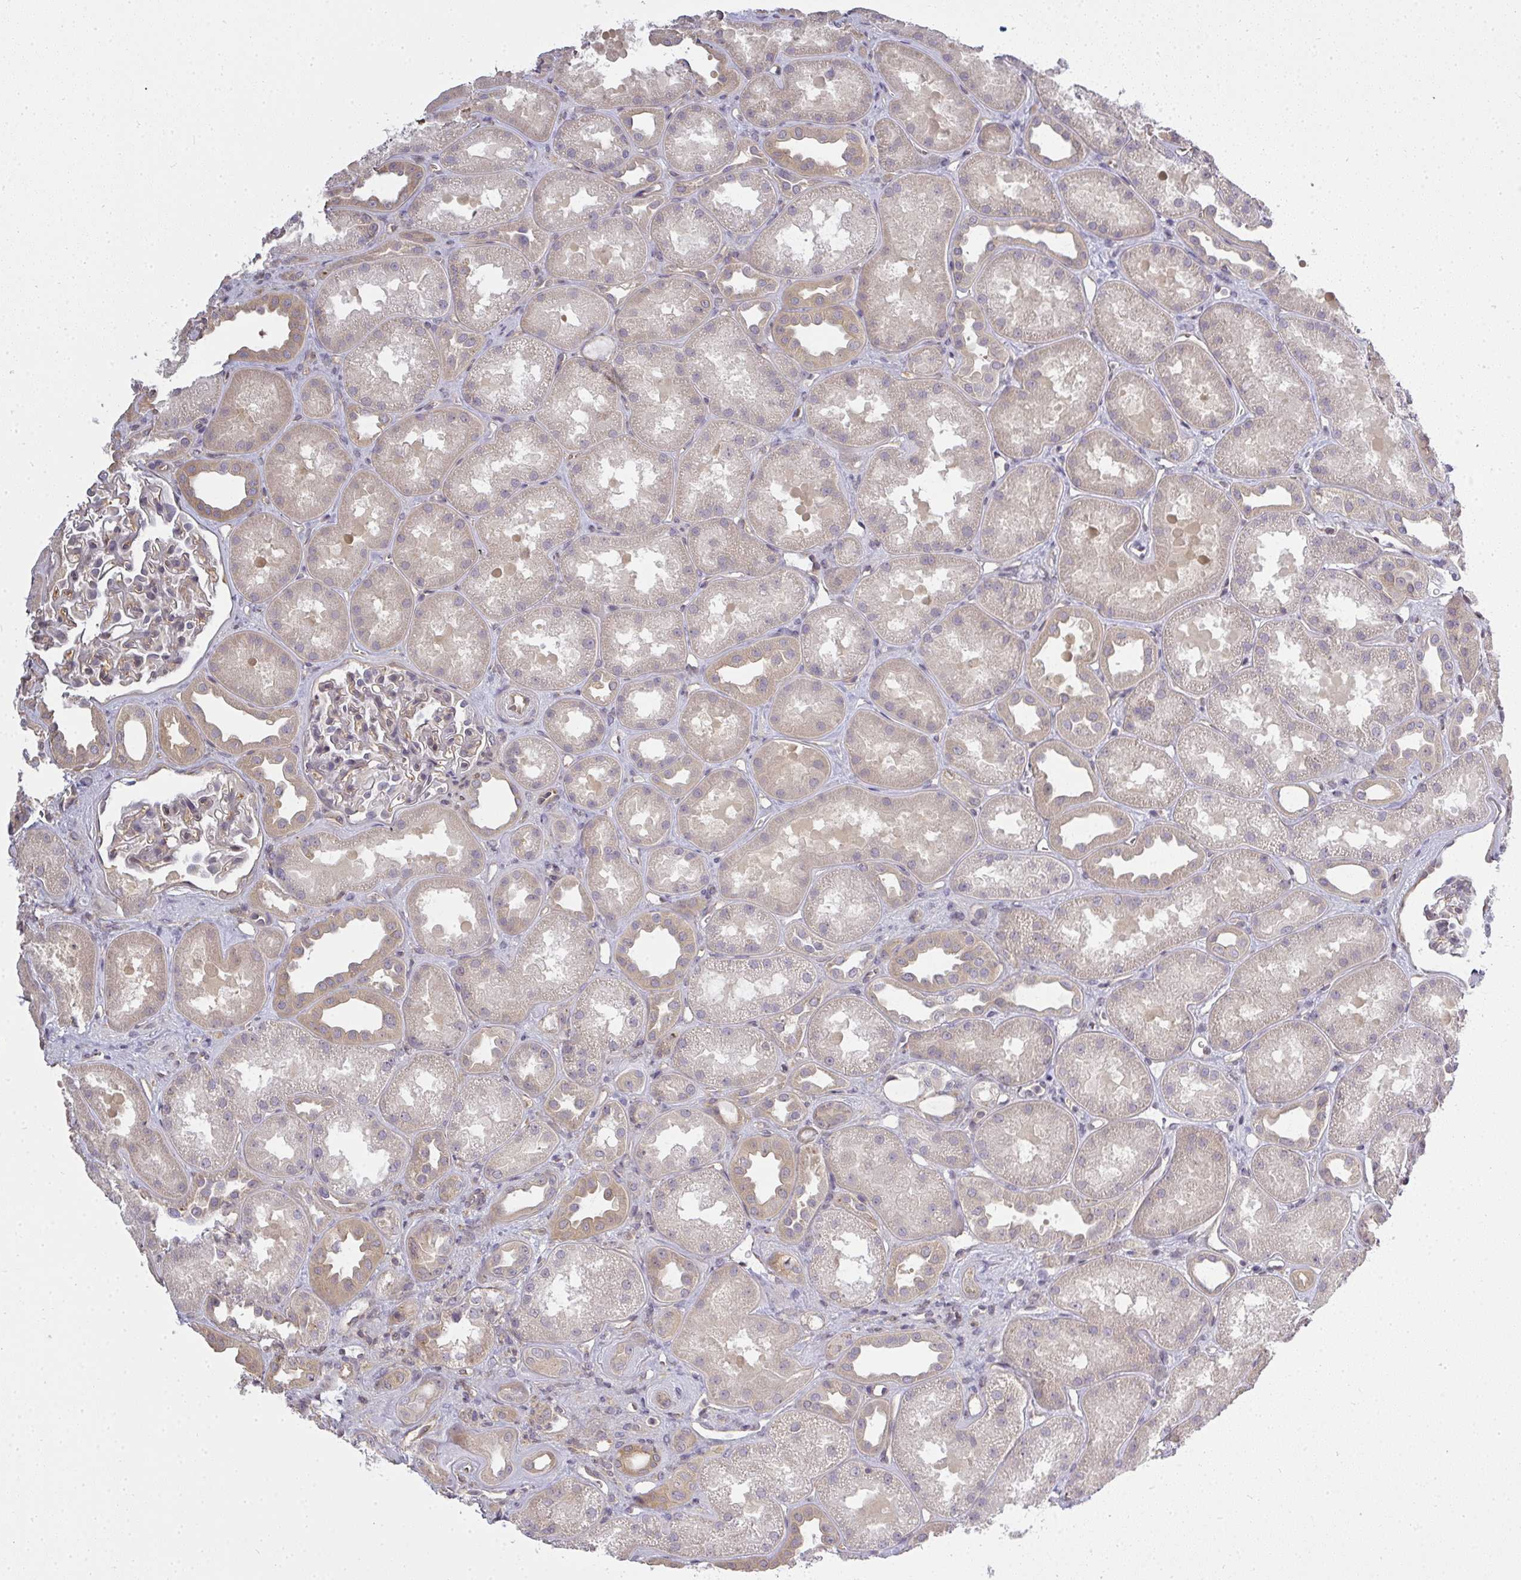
{"staining": {"intensity": "weak", "quantity": "25%-75%", "location": "cytoplasmic/membranous"}, "tissue": "kidney", "cell_type": "Cells in glomeruli", "image_type": "normal", "snomed": [{"axis": "morphology", "description": "Normal tissue, NOS"}, {"axis": "topography", "description": "Kidney"}], "caption": "An image of kidney stained for a protein demonstrates weak cytoplasmic/membranous brown staining in cells in glomeruli. Using DAB (brown) and hematoxylin (blue) stains, captured at high magnification using brightfield microscopy.", "gene": "GSDMB", "patient": {"sex": "male", "age": 61}}